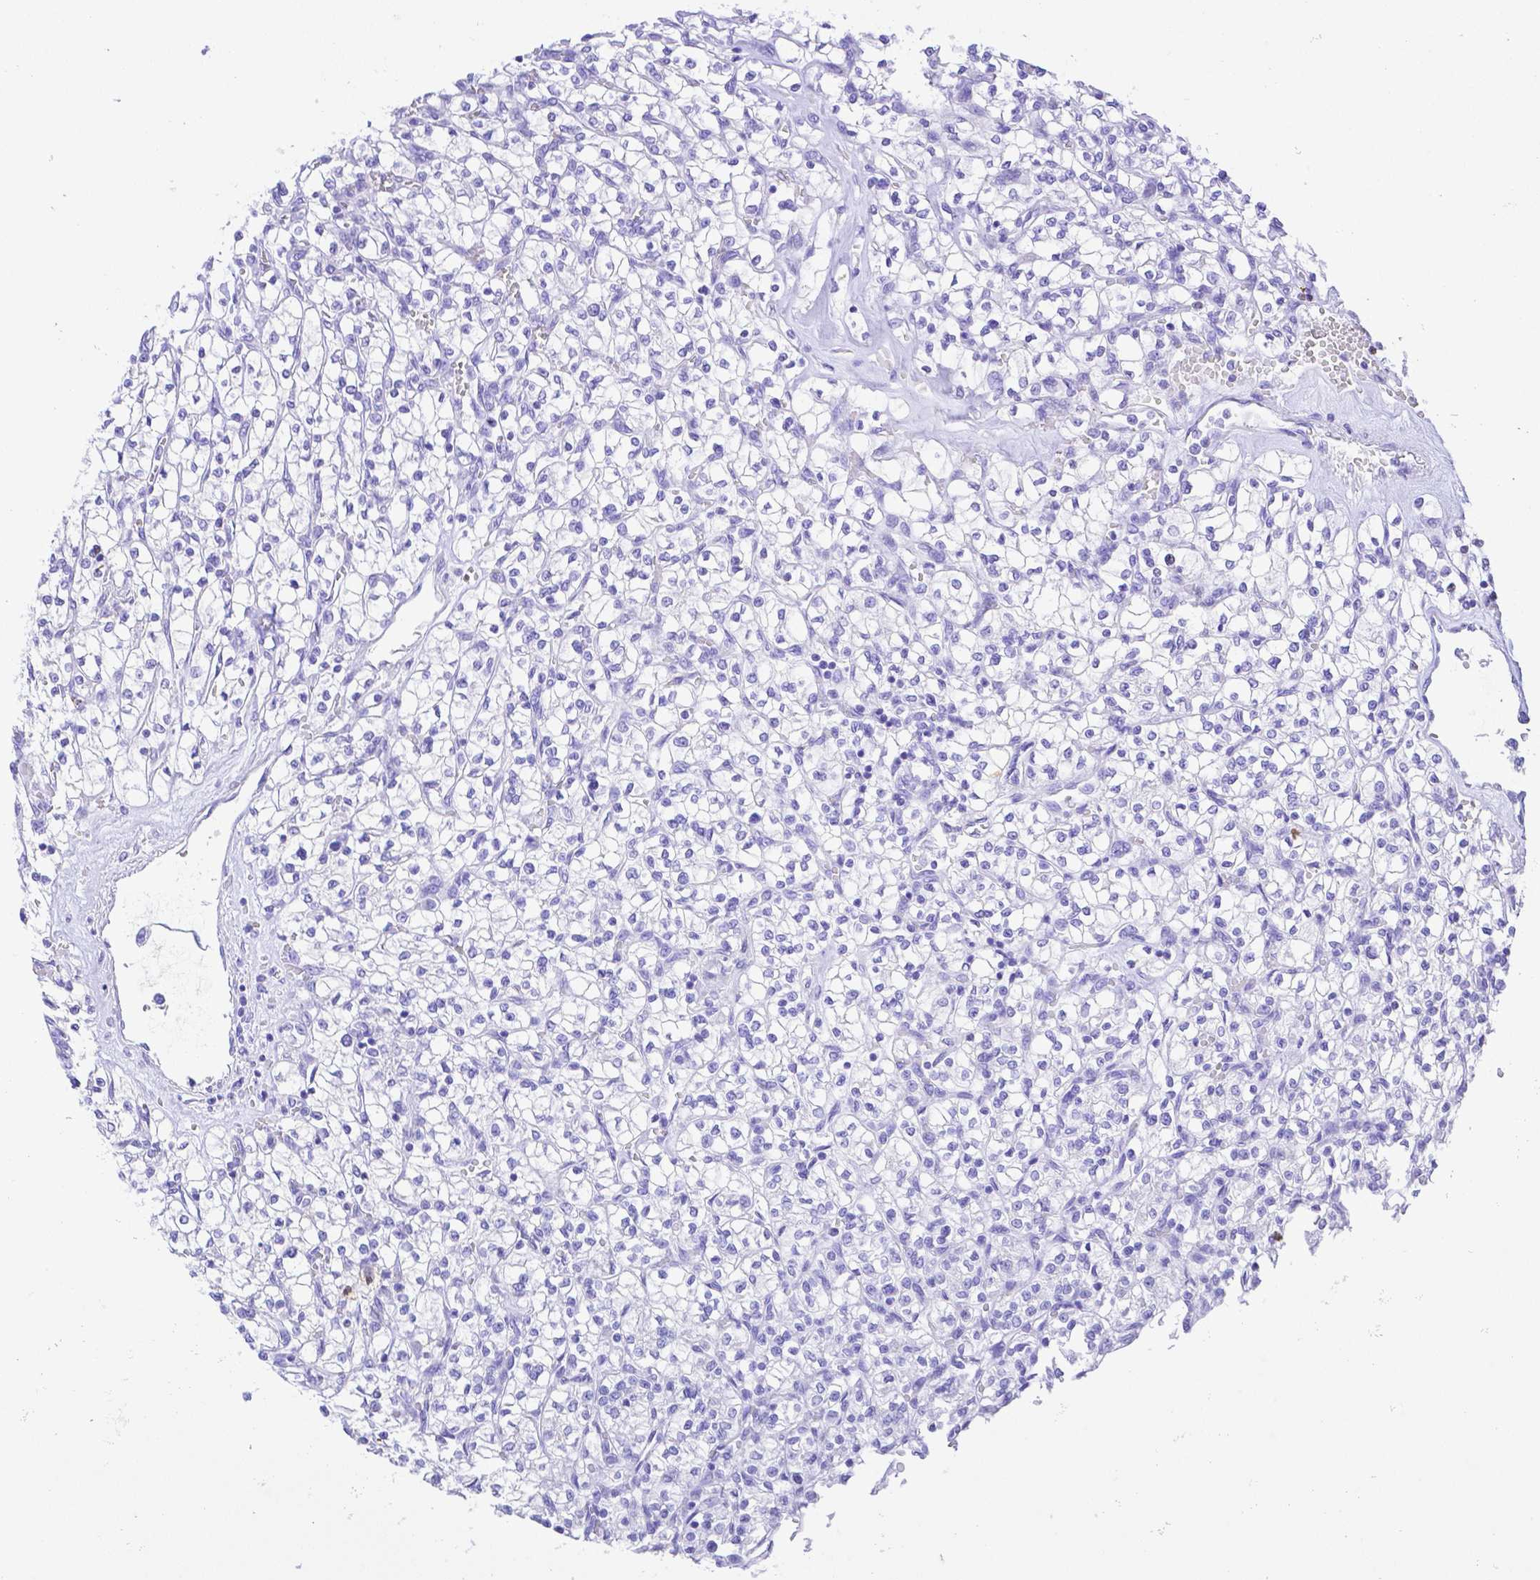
{"staining": {"intensity": "negative", "quantity": "none", "location": "none"}, "tissue": "renal cancer", "cell_type": "Tumor cells", "image_type": "cancer", "snomed": [{"axis": "morphology", "description": "Adenocarcinoma, NOS"}, {"axis": "topography", "description": "Kidney"}], "caption": "The histopathology image reveals no significant expression in tumor cells of renal cancer (adenocarcinoma).", "gene": "SMR3A", "patient": {"sex": "female", "age": 64}}